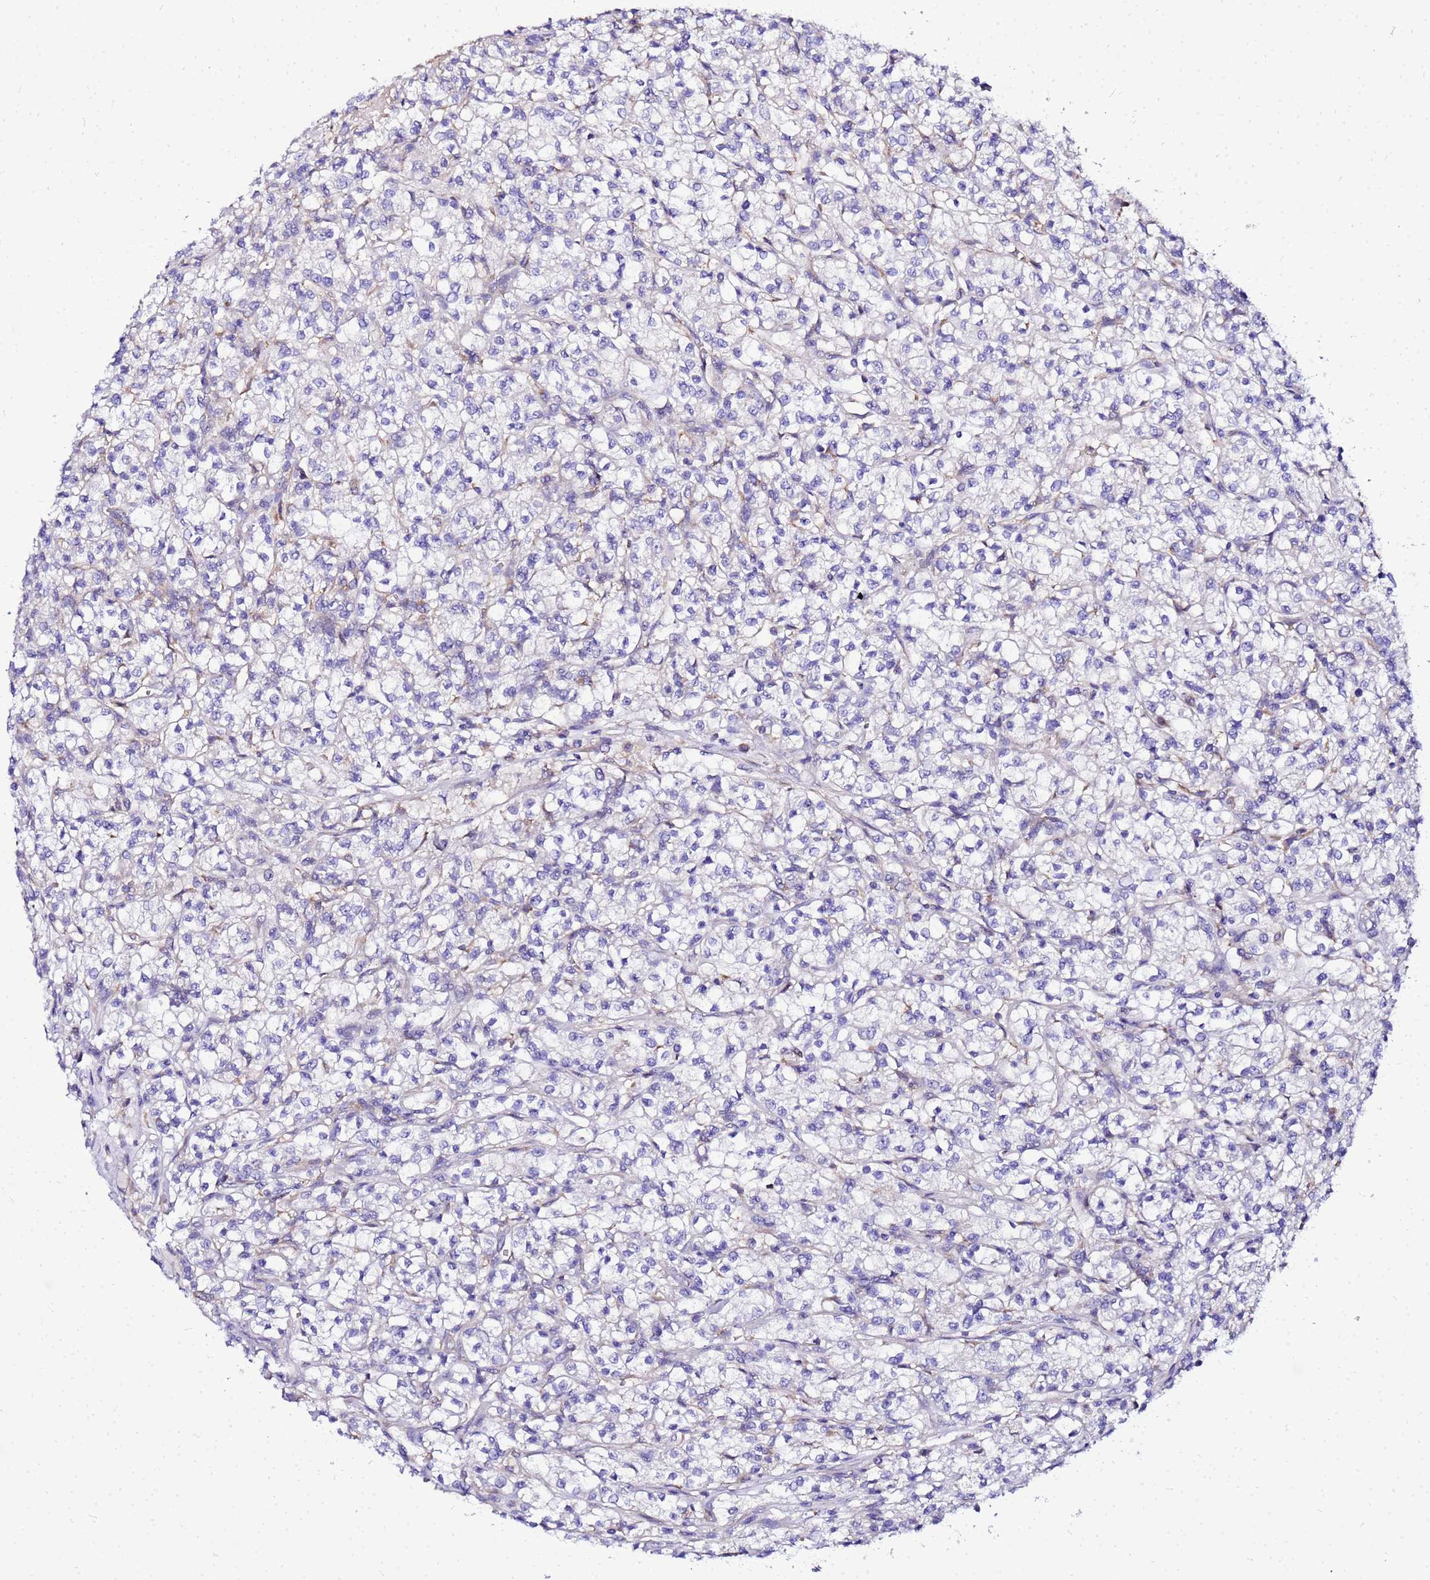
{"staining": {"intensity": "negative", "quantity": "none", "location": "none"}, "tissue": "renal cancer", "cell_type": "Tumor cells", "image_type": "cancer", "snomed": [{"axis": "morphology", "description": "Adenocarcinoma, NOS"}, {"axis": "topography", "description": "Kidney"}], "caption": "DAB (3,3'-diaminobenzidine) immunohistochemical staining of human renal cancer demonstrates no significant expression in tumor cells. (Immunohistochemistry (ihc), brightfield microscopy, high magnification).", "gene": "HERC5", "patient": {"sex": "female", "age": 59}}